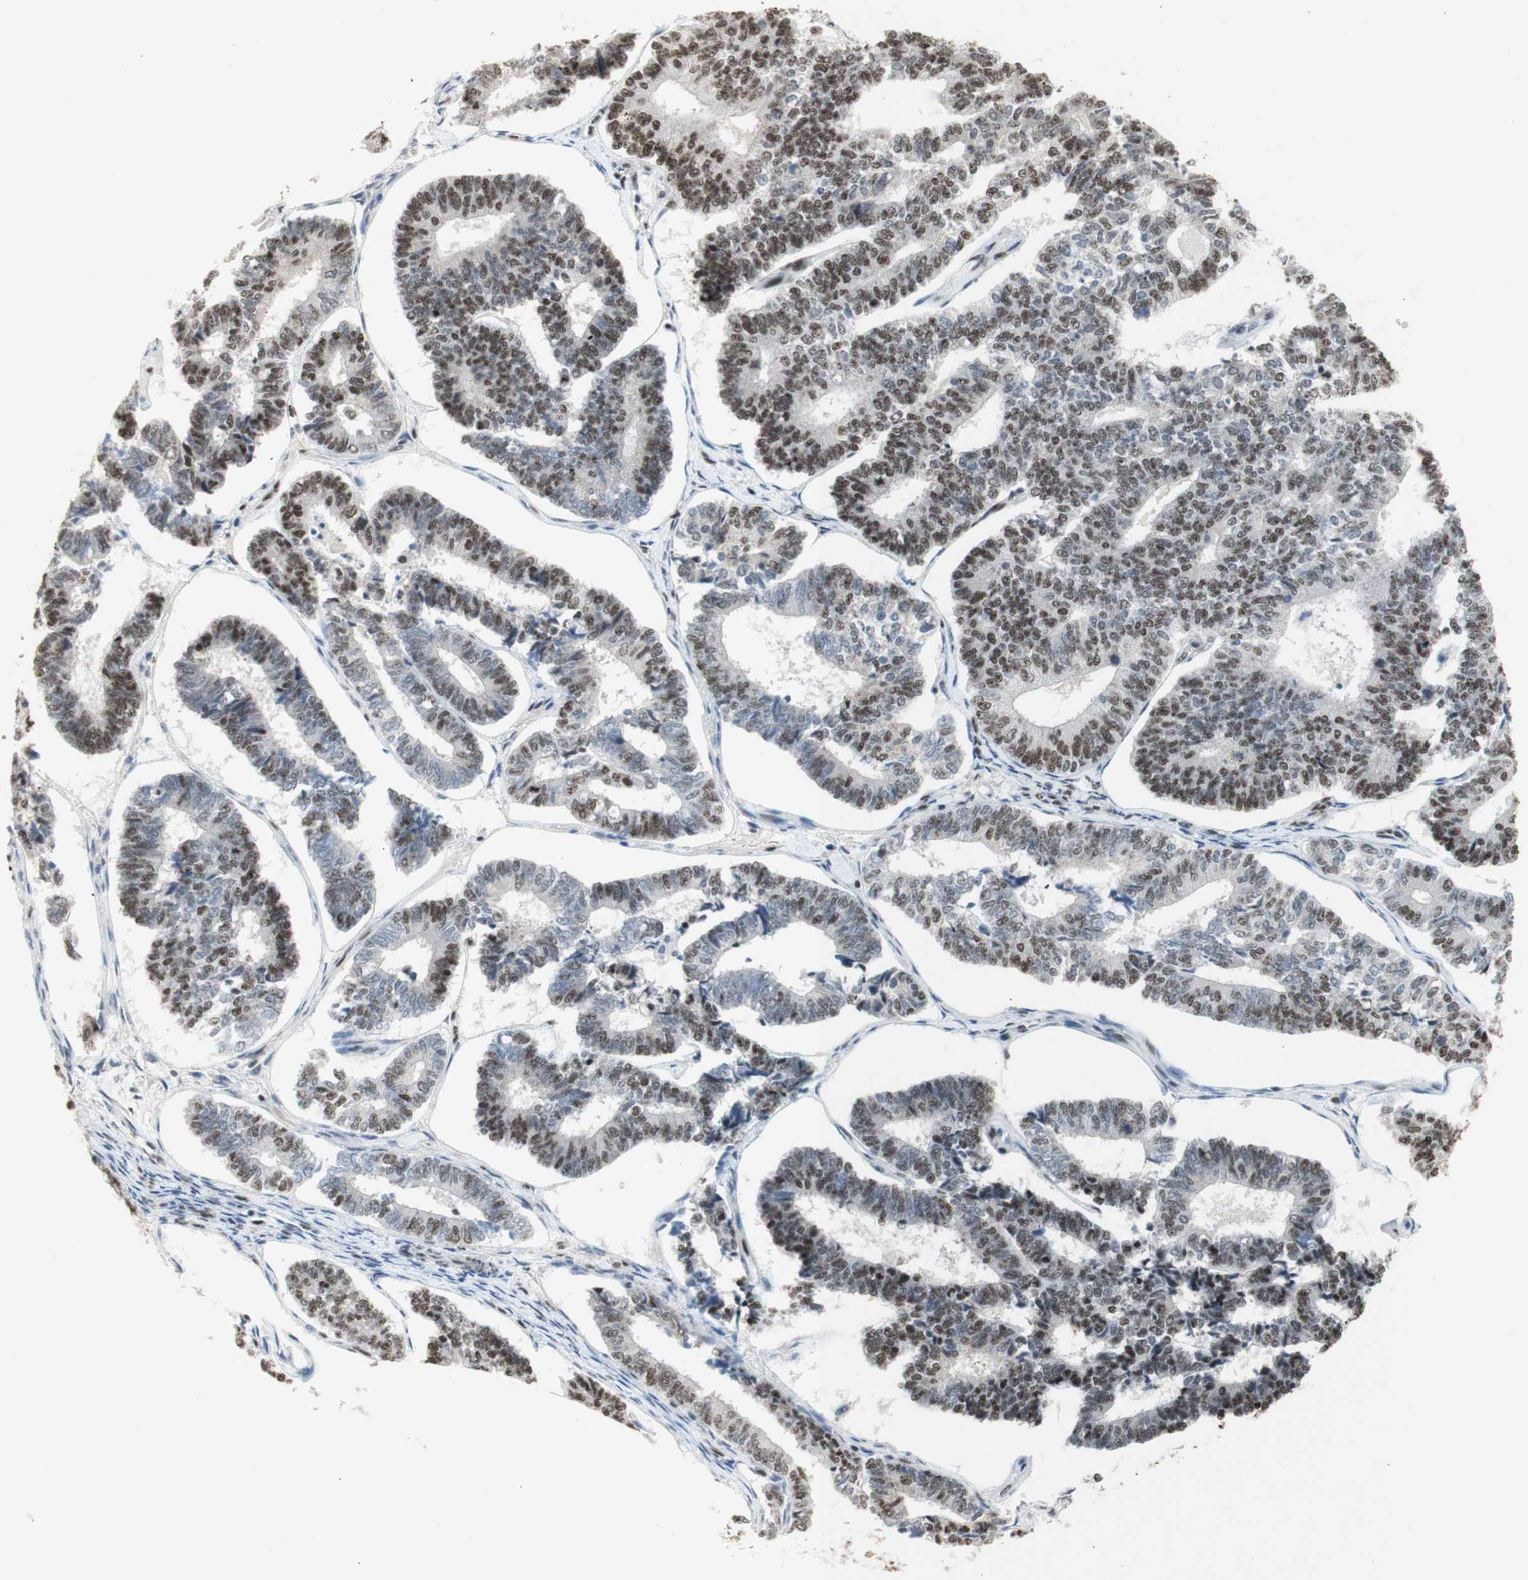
{"staining": {"intensity": "moderate", "quantity": ">75%", "location": "cytoplasmic/membranous"}, "tissue": "endometrial cancer", "cell_type": "Tumor cells", "image_type": "cancer", "snomed": [{"axis": "morphology", "description": "Adenocarcinoma, NOS"}, {"axis": "topography", "description": "Endometrium"}], "caption": "An image of endometrial cancer stained for a protein demonstrates moderate cytoplasmic/membranous brown staining in tumor cells.", "gene": "SNRPB", "patient": {"sex": "female", "age": 70}}